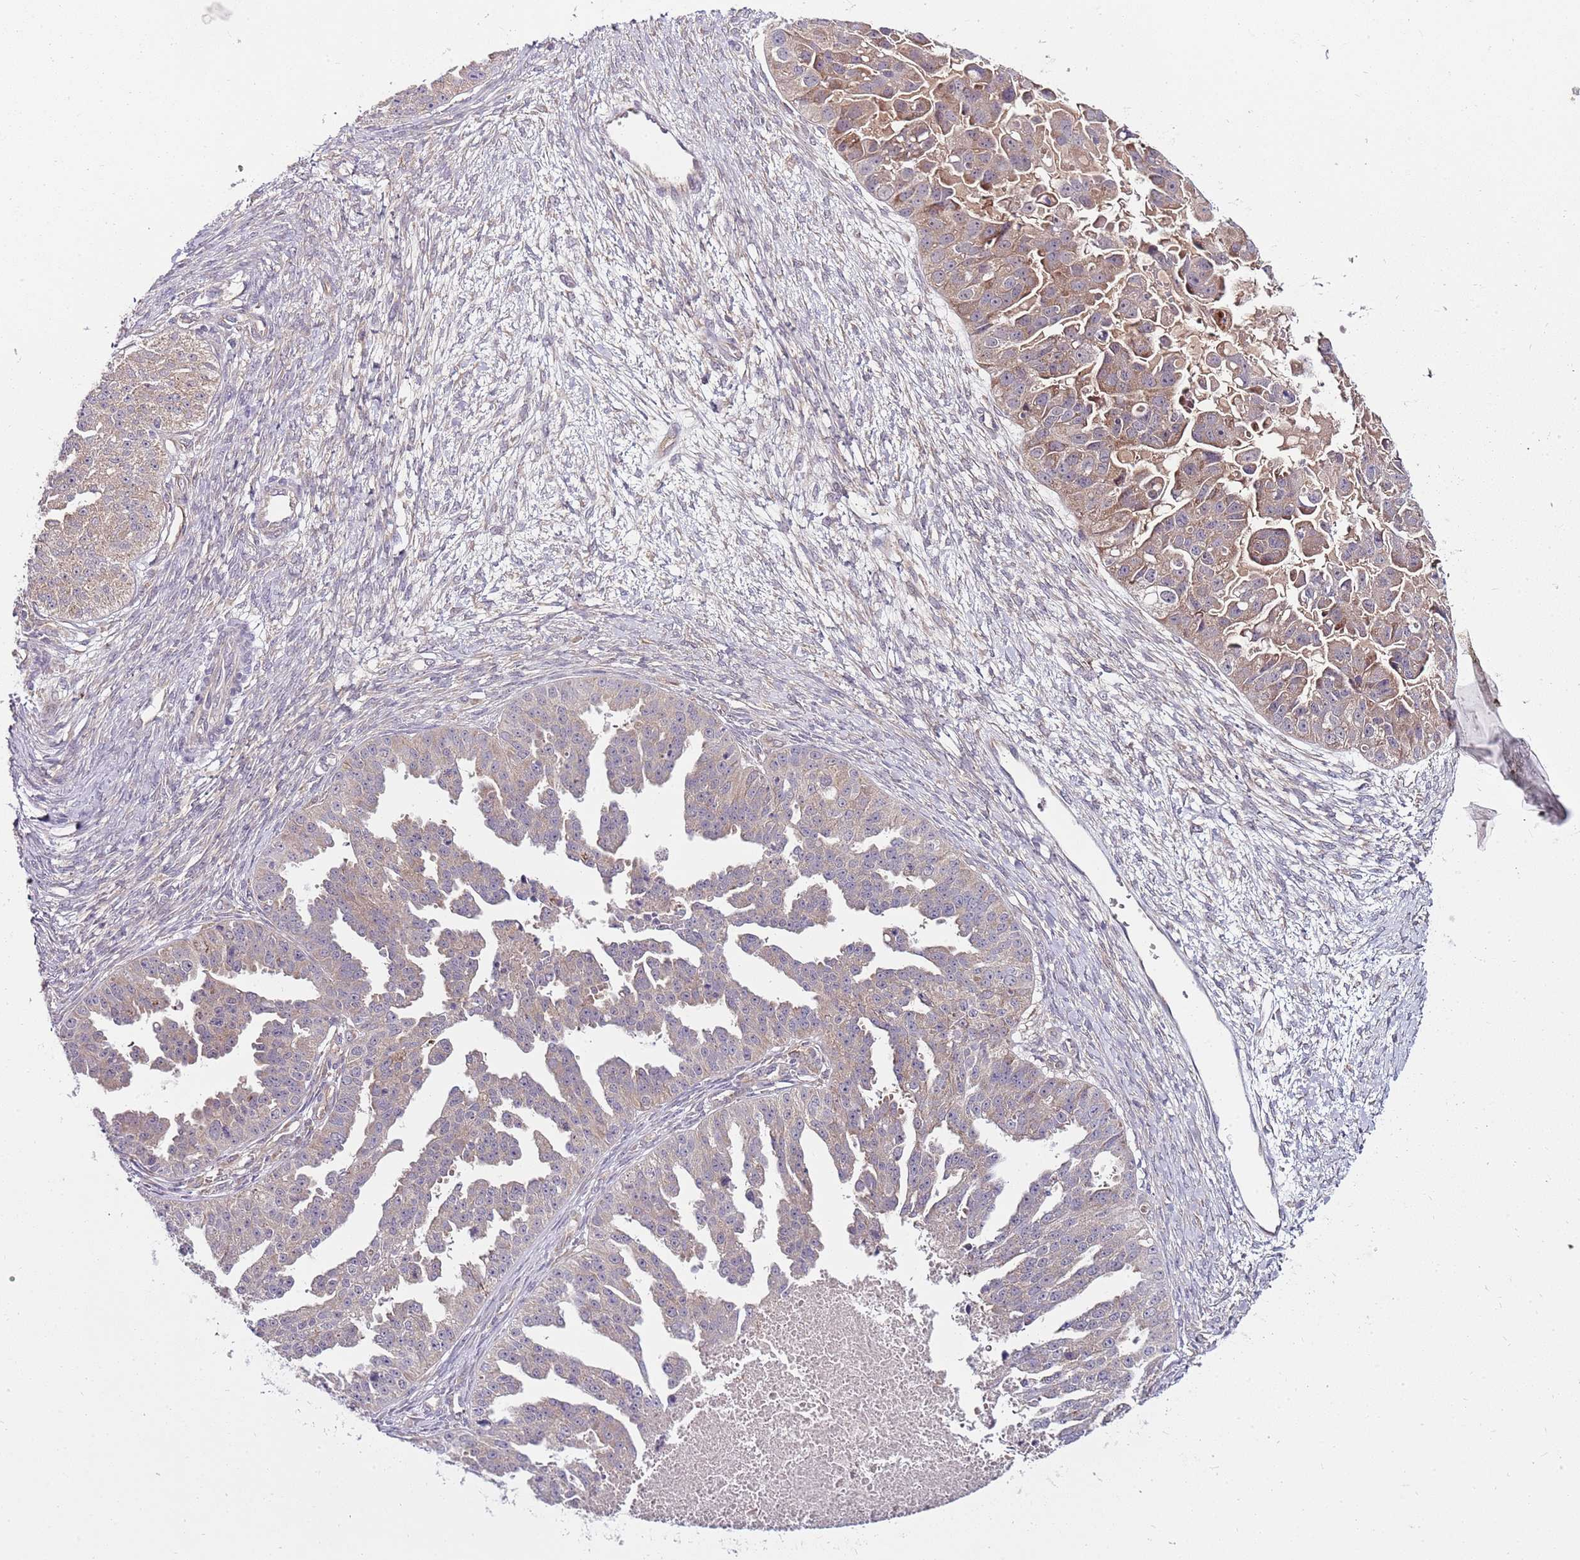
{"staining": {"intensity": "moderate", "quantity": "25%-75%", "location": "cytoplasmic/membranous"}, "tissue": "ovarian cancer", "cell_type": "Tumor cells", "image_type": "cancer", "snomed": [{"axis": "morphology", "description": "Cystadenocarcinoma, serous, NOS"}, {"axis": "topography", "description": "Ovary"}], "caption": "Immunohistochemistry micrograph of neoplastic tissue: human ovarian cancer stained using immunohistochemistry (IHC) reveals medium levels of moderate protein expression localized specifically in the cytoplasmic/membranous of tumor cells, appearing as a cytoplasmic/membranous brown color.", "gene": "FBXL22", "patient": {"sex": "female", "age": 58}}